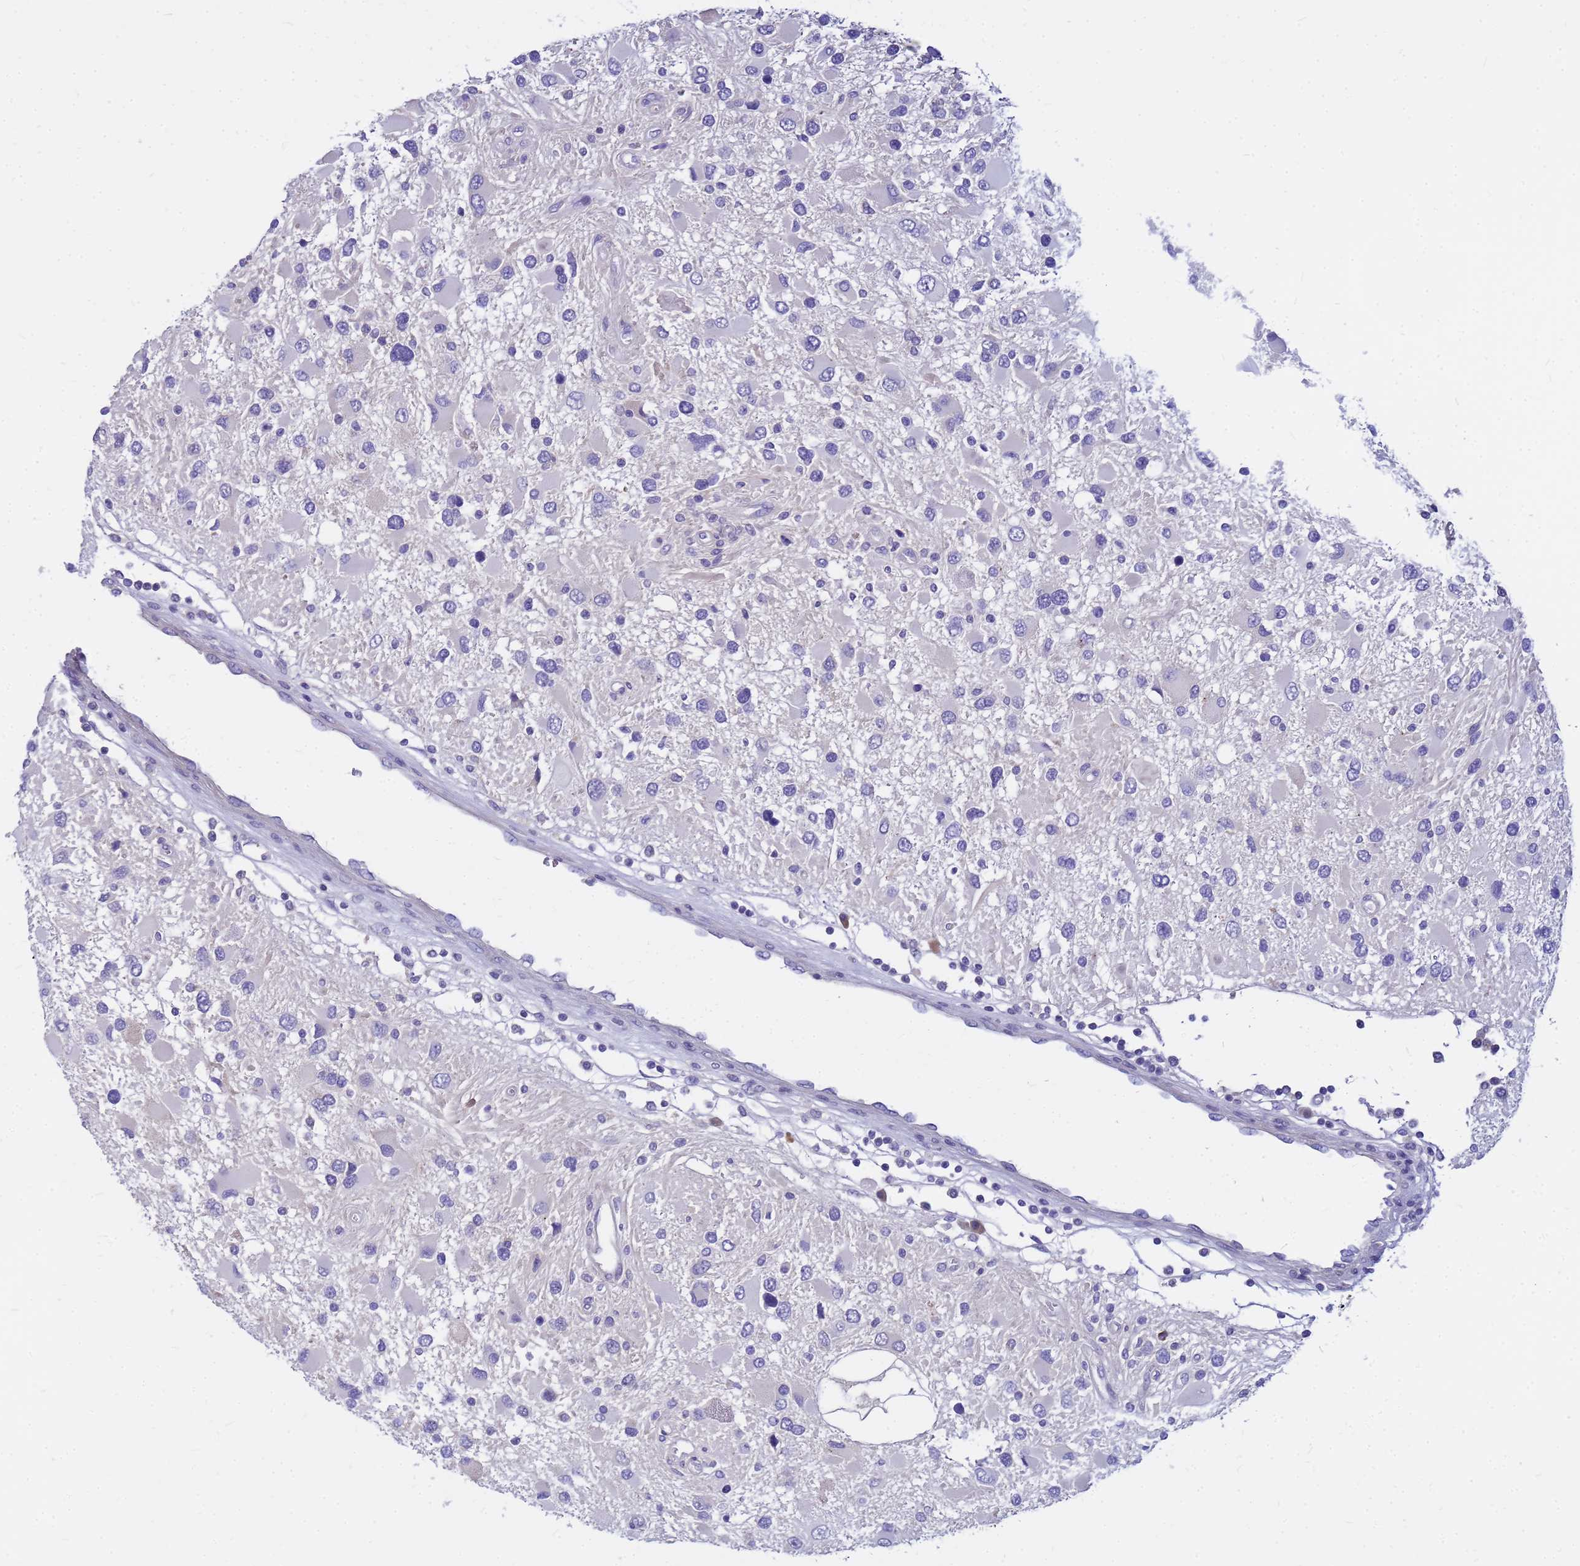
{"staining": {"intensity": "negative", "quantity": "none", "location": "none"}, "tissue": "glioma", "cell_type": "Tumor cells", "image_type": "cancer", "snomed": [{"axis": "morphology", "description": "Glioma, malignant, High grade"}, {"axis": "topography", "description": "Brain"}], "caption": "Immunohistochemistry of malignant glioma (high-grade) displays no expression in tumor cells. Nuclei are stained in blue.", "gene": "DPRX", "patient": {"sex": "male", "age": 53}}